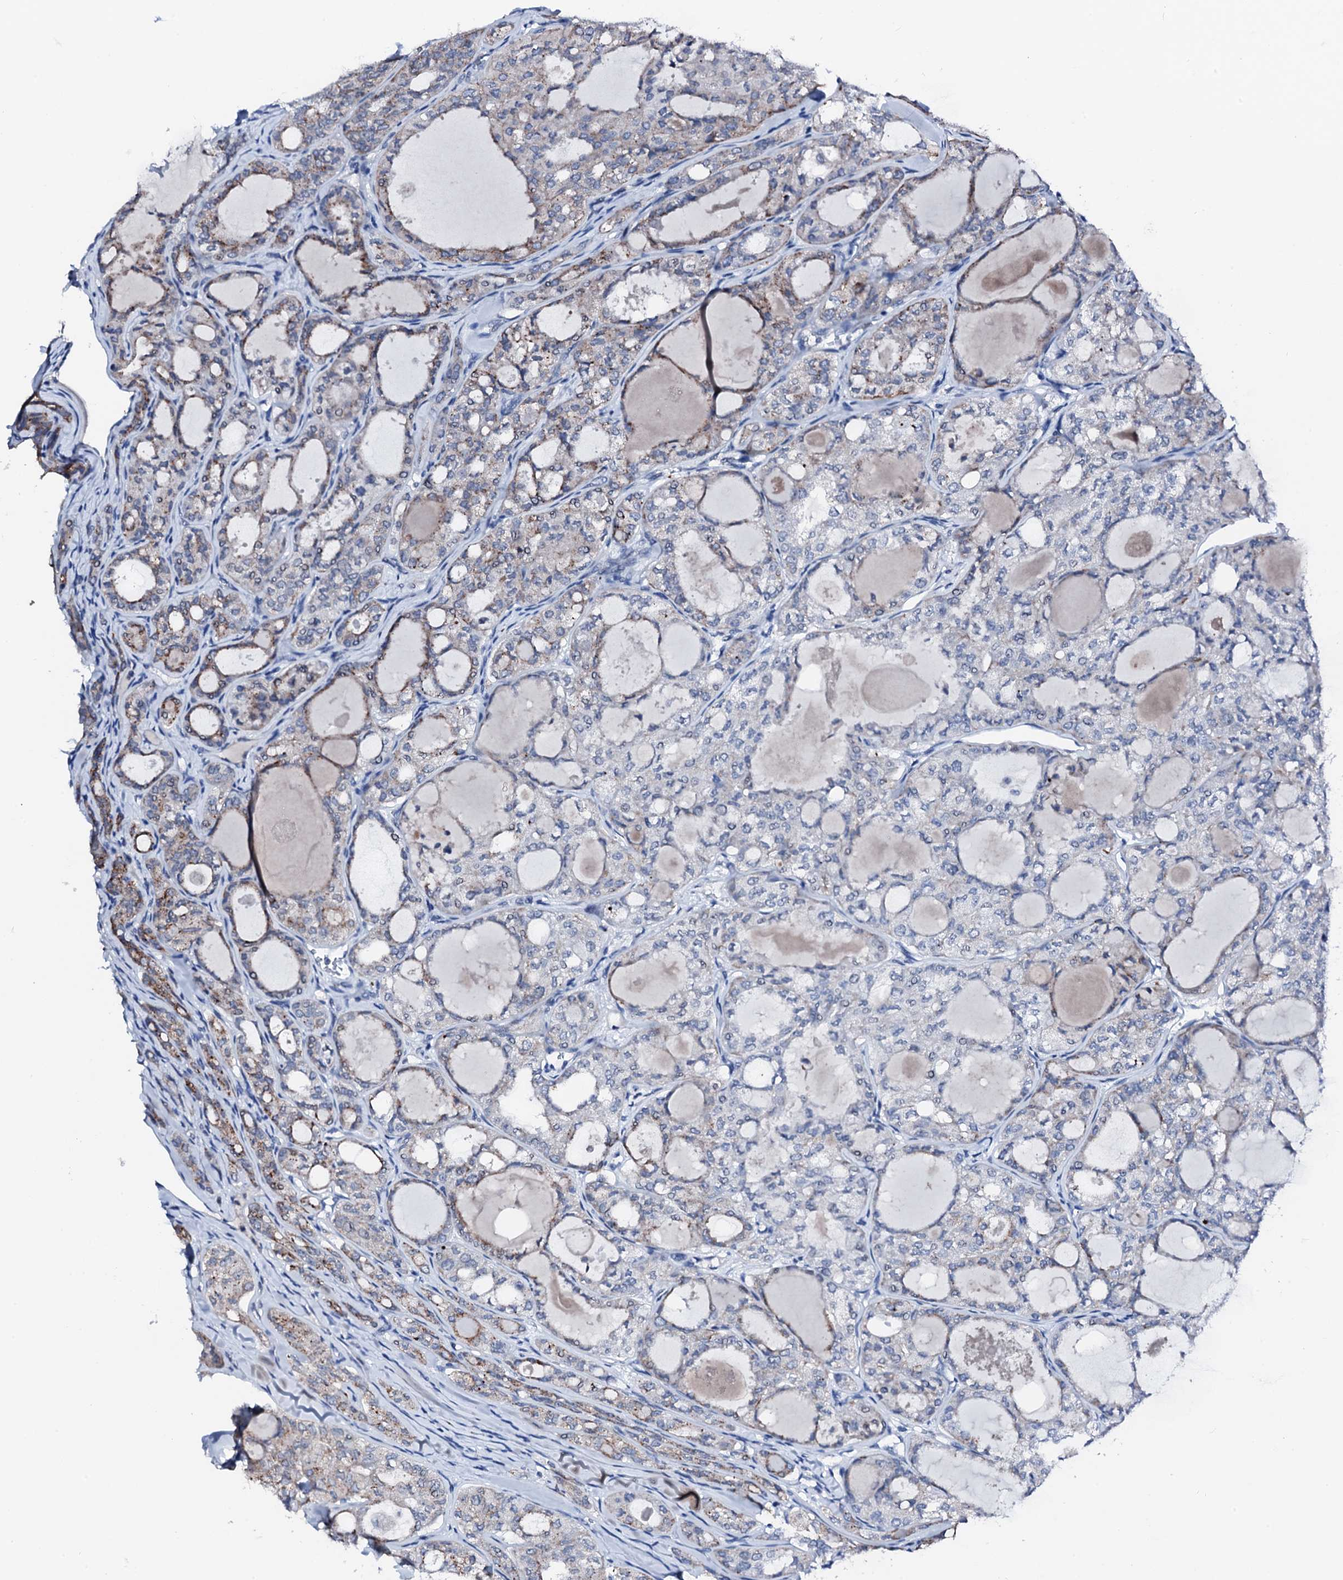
{"staining": {"intensity": "weak", "quantity": "<25%", "location": "cytoplasmic/membranous"}, "tissue": "thyroid cancer", "cell_type": "Tumor cells", "image_type": "cancer", "snomed": [{"axis": "morphology", "description": "Follicular adenoma carcinoma, NOS"}, {"axis": "topography", "description": "Thyroid gland"}], "caption": "Immunohistochemical staining of follicular adenoma carcinoma (thyroid) exhibits no significant staining in tumor cells. (DAB (3,3'-diaminobenzidine) IHC visualized using brightfield microscopy, high magnification).", "gene": "TRAFD1", "patient": {"sex": "male", "age": 75}}